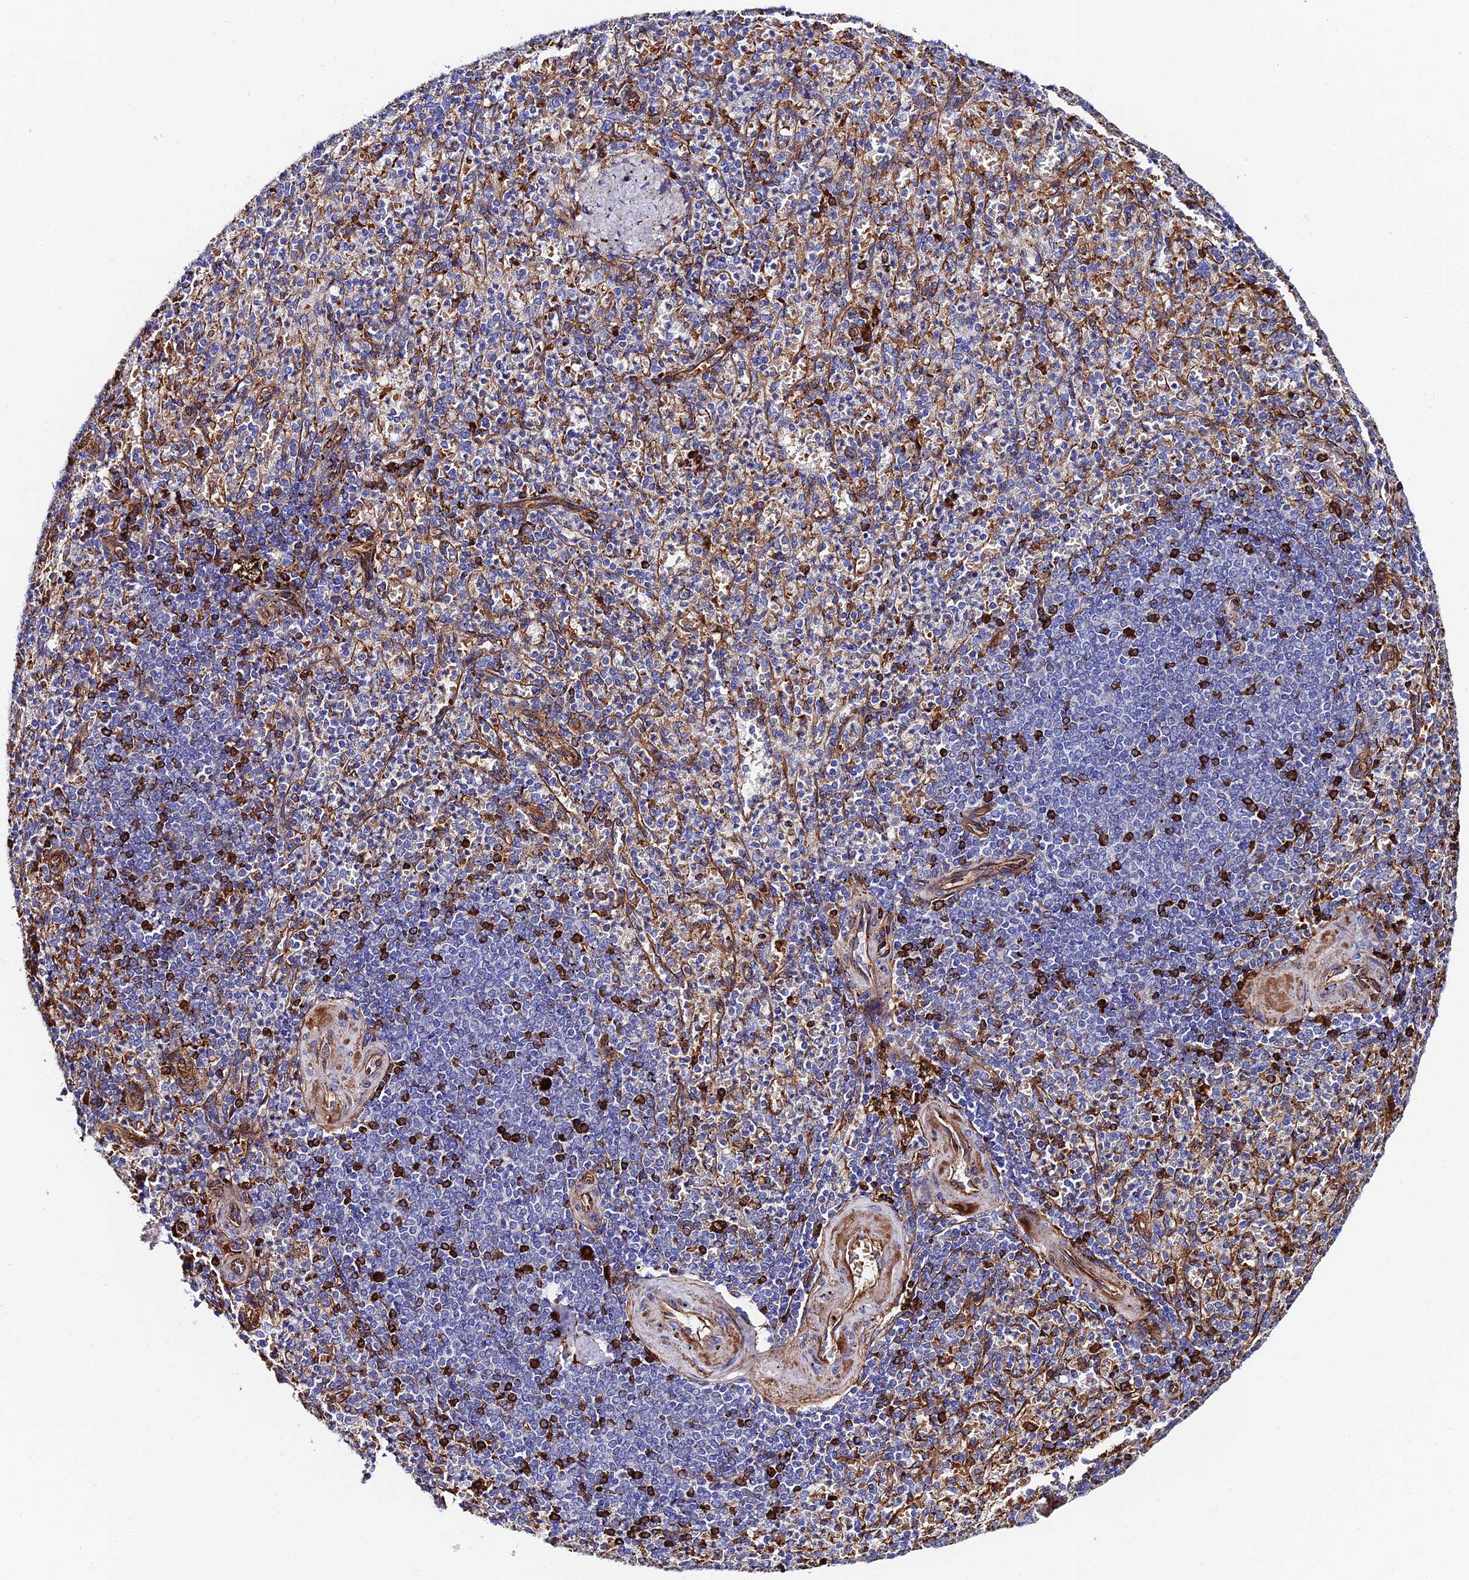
{"staining": {"intensity": "moderate", "quantity": "<25%", "location": "cytoplasmic/membranous"}, "tissue": "spleen", "cell_type": "Cells in red pulp", "image_type": "normal", "snomed": [{"axis": "morphology", "description": "Normal tissue, NOS"}, {"axis": "topography", "description": "Spleen"}], "caption": "Immunohistochemistry (IHC) of benign human spleen reveals low levels of moderate cytoplasmic/membranous expression in approximately <25% of cells in red pulp.", "gene": "ADGRF3", "patient": {"sex": "female", "age": 74}}